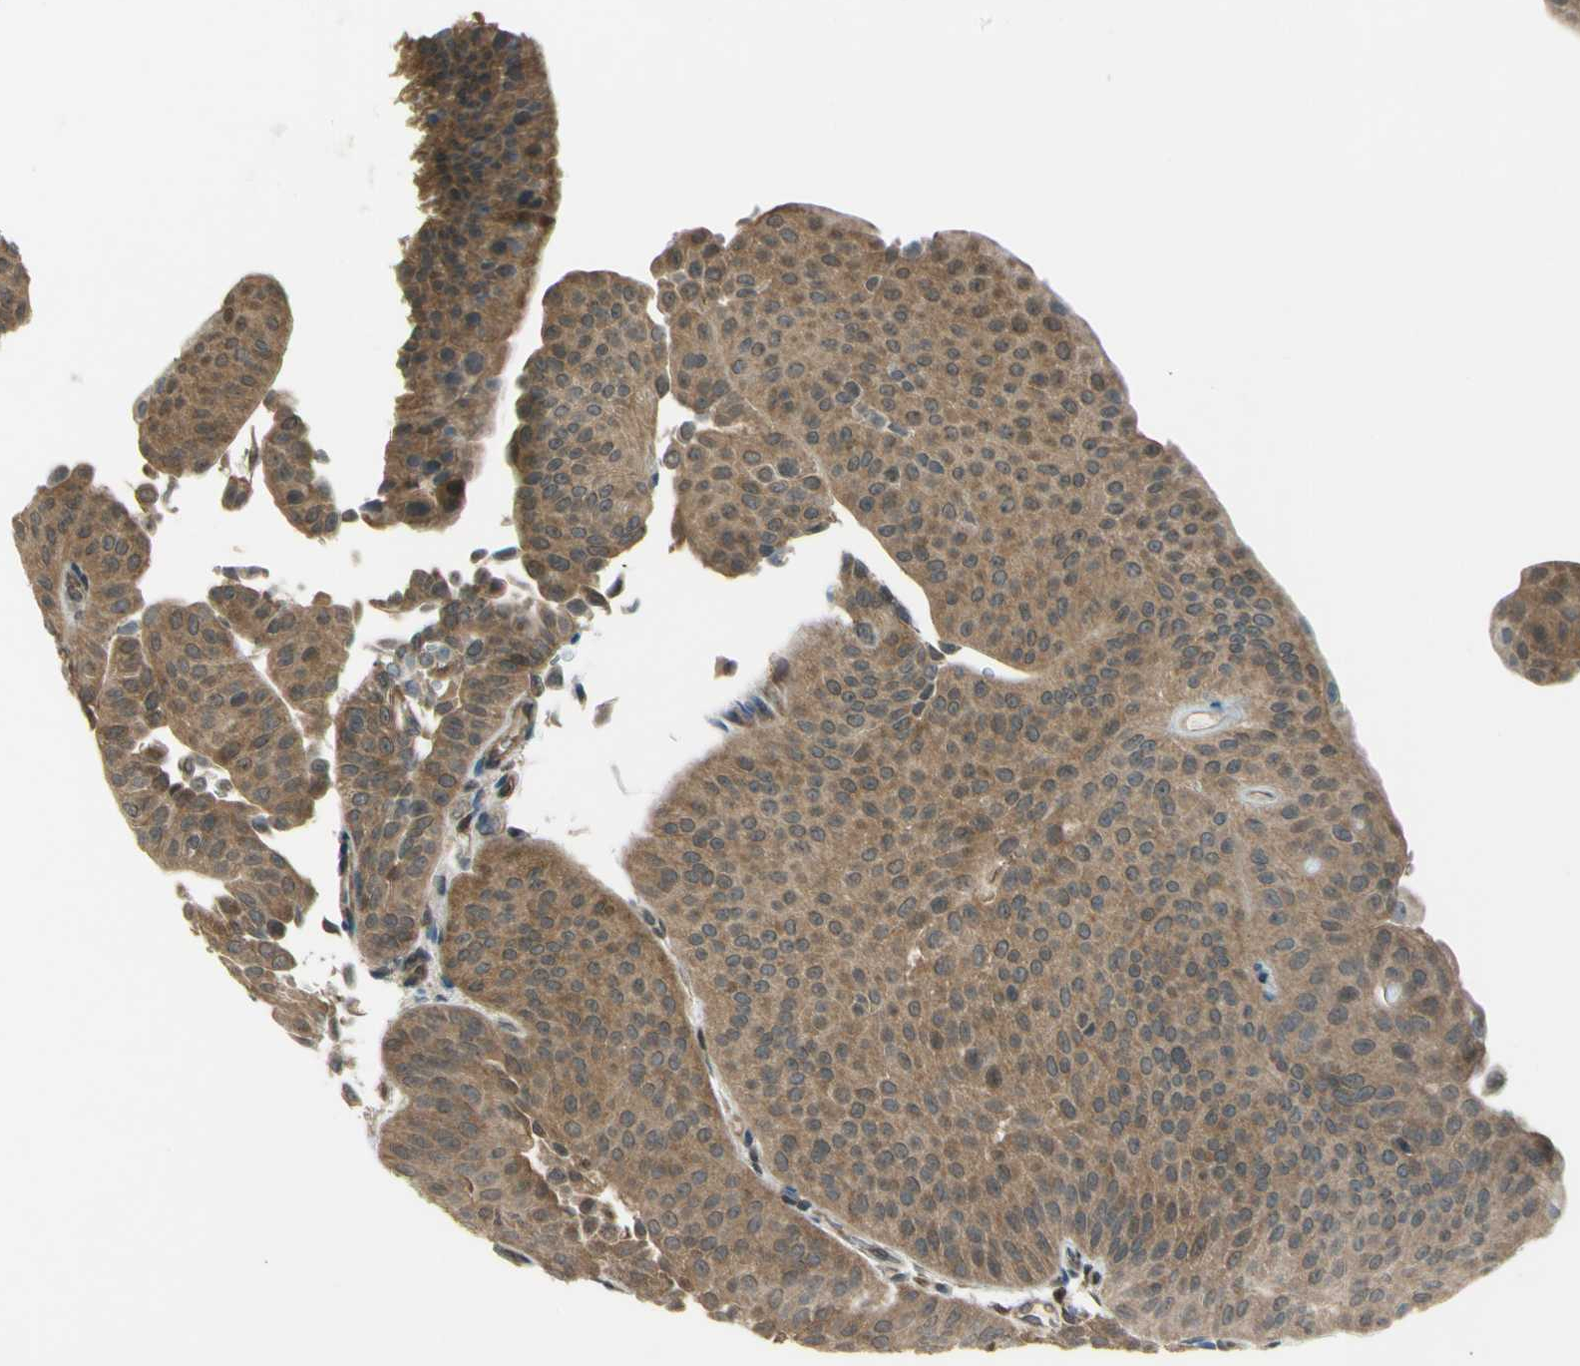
{"staining": {"intensity": "moderate", "quantity": ">75%", "location": "cytoplasmic/membranous"}, "tissue": "urothelial cancer", "cell_type": "Tumor cells", "image_type": "cancer", "snomed": [{"axis": "morphology", "description": "Urothelial carcinoma, Low grade"}, {"axis": "topography", "description": "Urinary bladder"}], "caption": "The histopathology image exhibits immunohistochemical staining of low-grade urothelial carcinoma. There is moderate cytoplasmic/membranous staining is appreciated in about >75% of tumor cells.", "gene": "YWHAQ", "patient": {"sex": "female", "age": 60}}